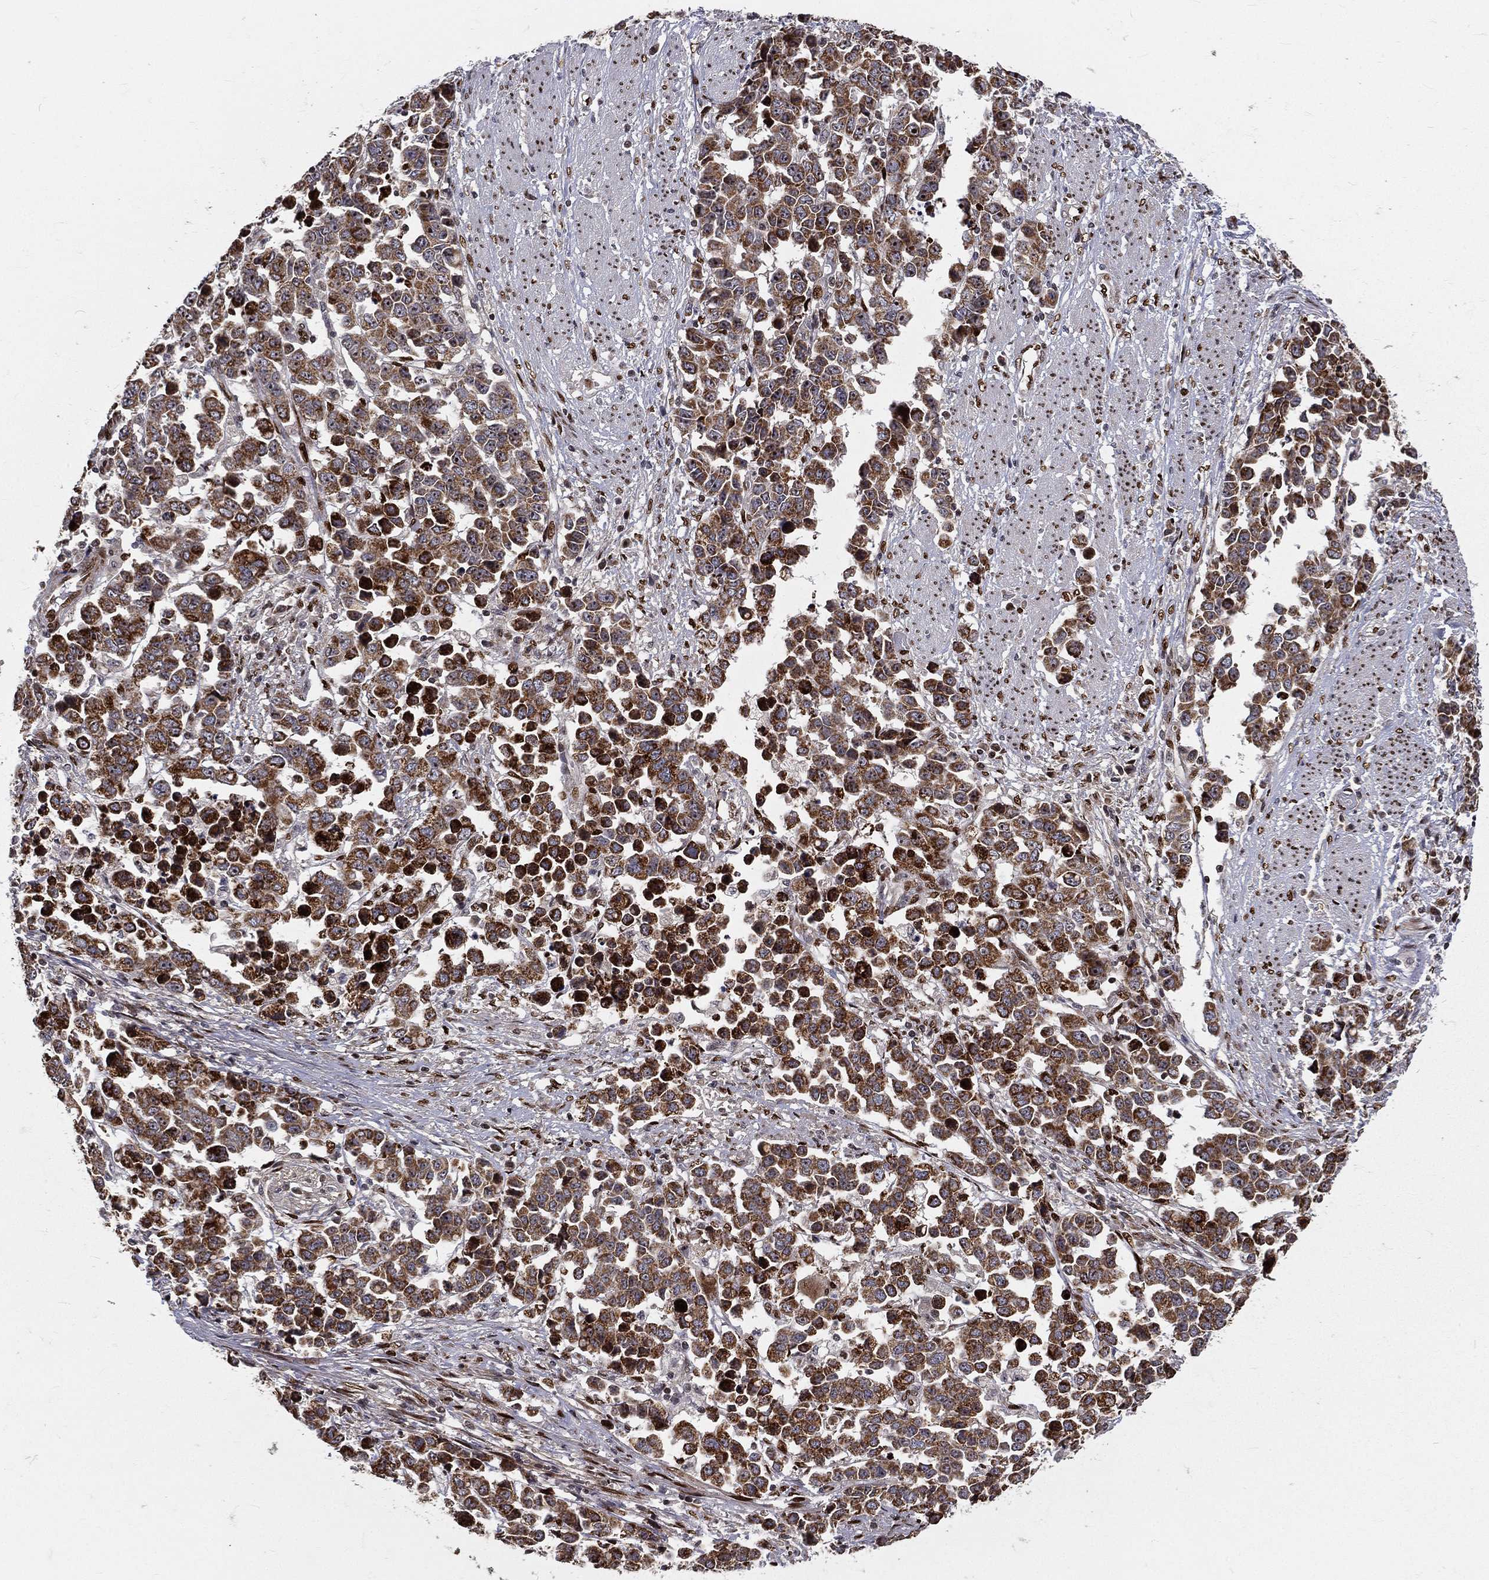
{"staining": {"intensity": "strong", "quantity": "25%-75%", "location": "cytoplasmic/membranous"}, "tissue": "stomach cancer", "cell_type": "Tumor cells", "image_type": "cancer", "snomed": [{"axis": "morphology", "description": "Adenocarcinoma, NOS"}, {"axis": "topography", "description": "Stomach, upper"}], "caption": "A brown stain highlights strong cytoplasmic/membranous expression of a protein in human stomach cancer tumor cells. (Stains: DAB (3,3'-diaminobenzidine) in brown, nuclei in blue, Microscopy: brightfield microscopy at high magnification).", "gene": "ZEB1", "patient": {"sex": "male", "age": 69}}